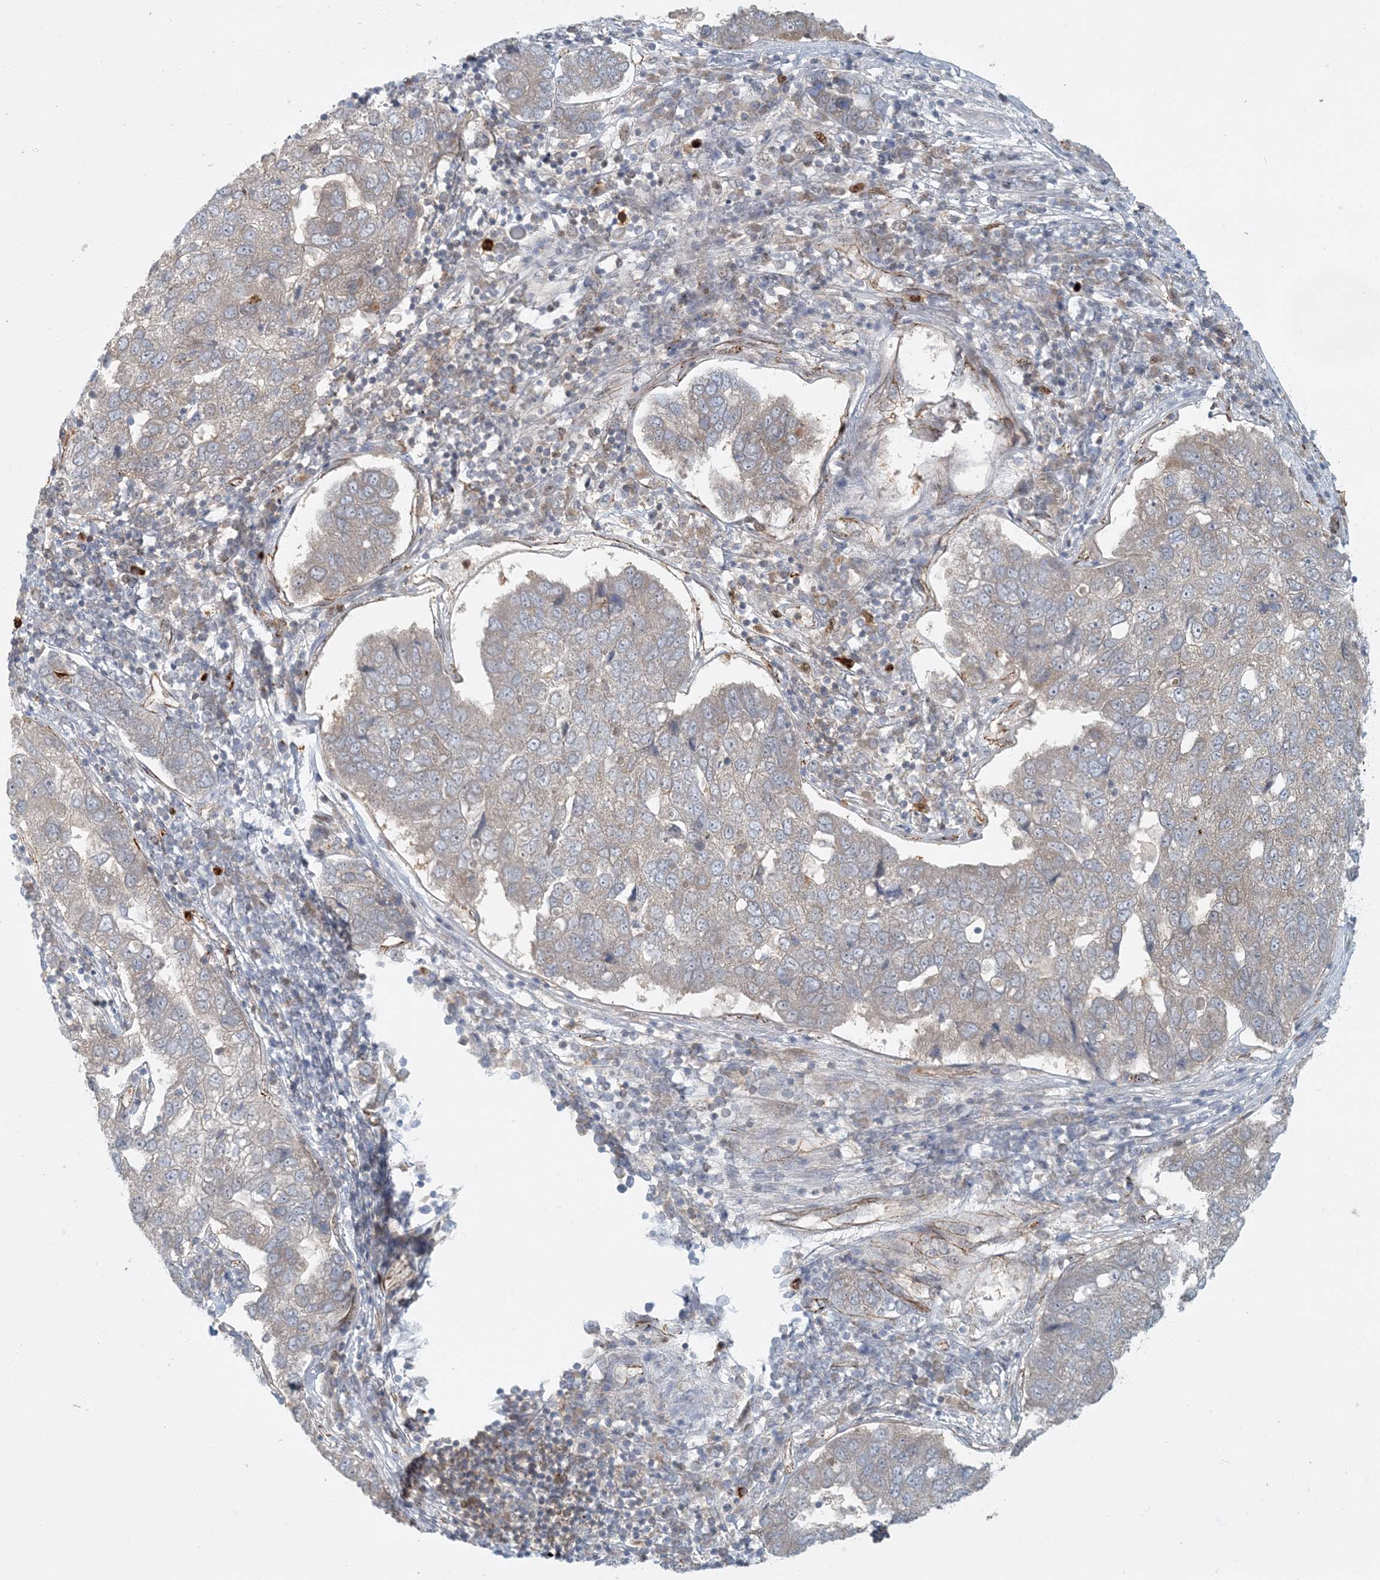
{"staining": {"intensity": "weak", "quantity": ">75%", "location": "cytoplasmic/membranous"}, "tissue": "pancreatic cancer", "cell_type": "Tumor cells", "image_type": "cancer", "snomed": [{"axis": "morphology", "description": "Adenocarcinoma, NOS"}, {"axis": "topography", "description": "Pancreas"}], "caption": "The photomicrograph demonstrates staining of pancreatic adenocarcinoma, revealing weak cytoplasmic/membranous protein expression (brown color) within tumor cells. Immunohistochemistry (ihc) stains the protein of interest in brown and the nuclei are stained blue.", "gene": "AK9", "patient": {"sex": "female", "age": 61}}